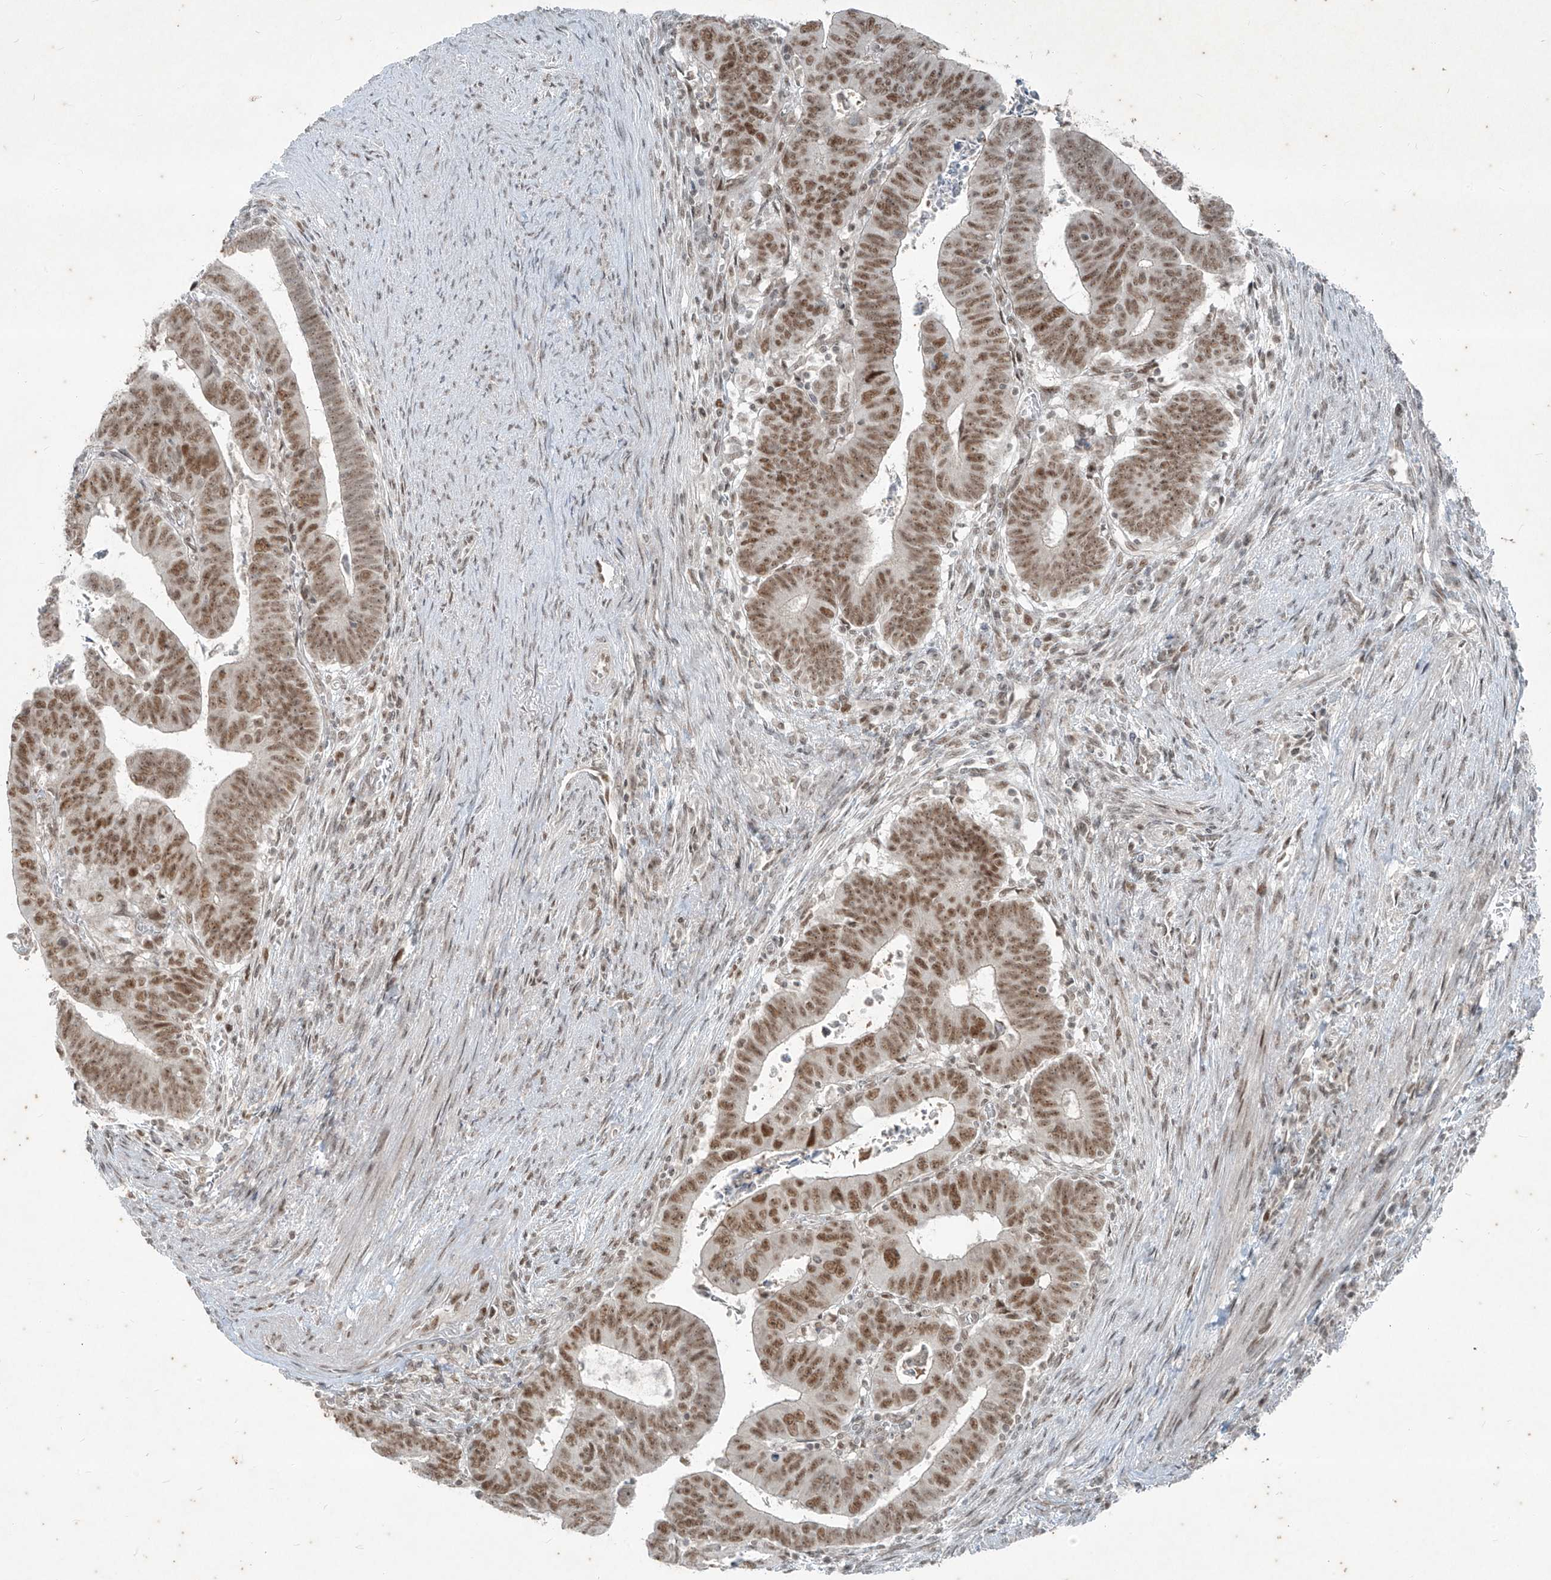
{"staining": {"intensity": "moderate", "quantity": ">75%", "location": "nuclear"}, "tissue": "colorectal cancer", "cell_type": "Tumor cells", "image_type": "cancer", "snomed": [{"axis": "morphology", "description": "Normal tissue, NOS"}, {"axis": "morphology", "description": "Adenocarcinoma, NOS"}, {"axis": "topography", "description": "Rectum"}], "caption": "Immunohistochemical staining of human colorectal cancer demonstrates medium levels of moderate nuclear staining in approximately >75% of tumor cells.", "gene": "ZNF354B", "patient": {"sex": "female", "age": 65}}